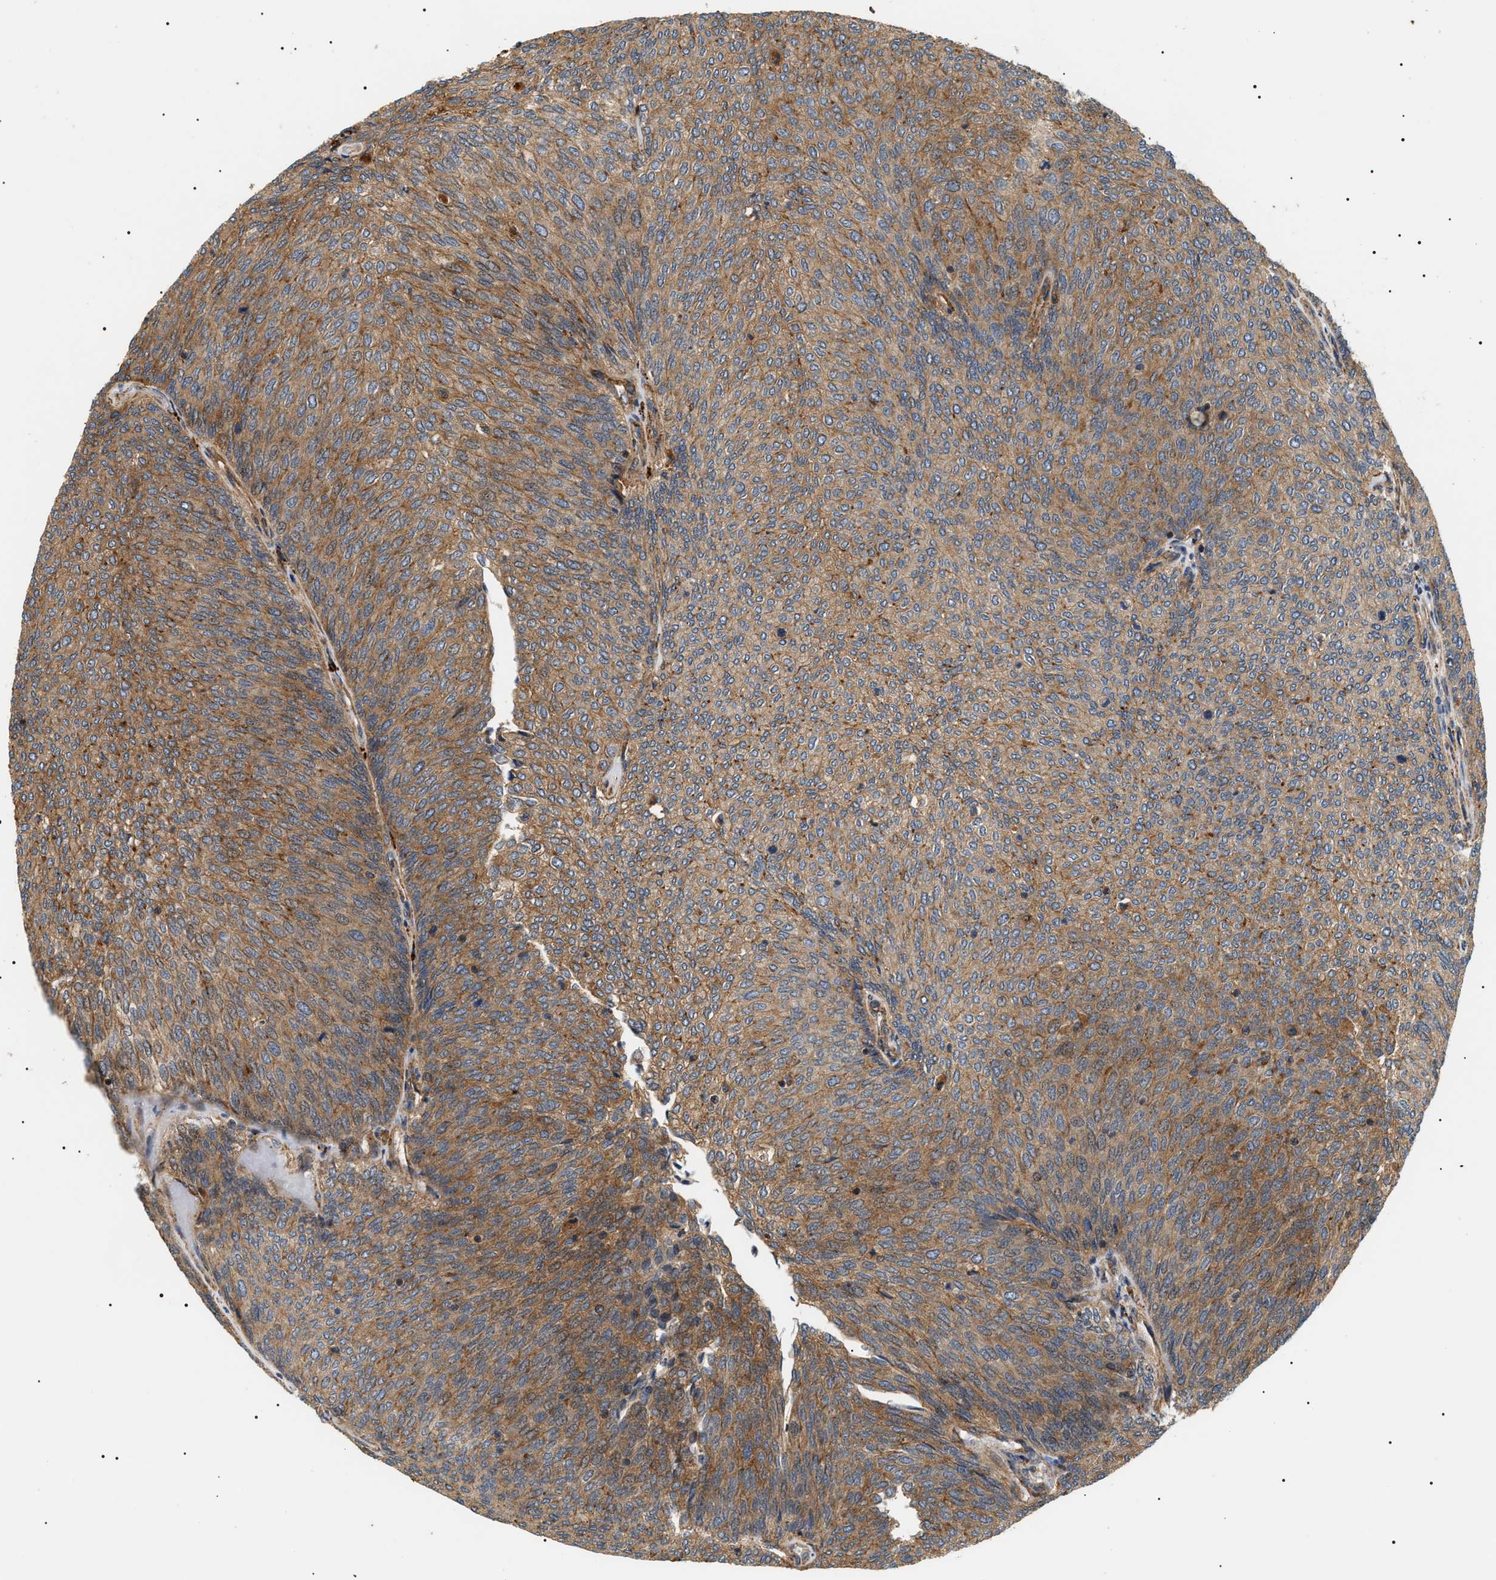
{"staining": {"intensity": "strong", "quantity": "25%-75%", "location": "cytoplasmic/membranous"}, "tissue": "urothelial cancer", "cell_type": "Tumor cells", "image_type": "cancer", "snomed": [{"axis": "morphology", "description": "Urothelial carcinoma, Low grade"}, {"axis": "topography", "description": "Urinary bladder"}], "caption": "Urothelial cancer was stained to show a protein in brown. There is high levels of strong cytoplasmic/membranous expression in approximately 25%-75% of tumor cells.", "gene": "SH3GLB2", "patient": {"sex": "female", "age": 79}}